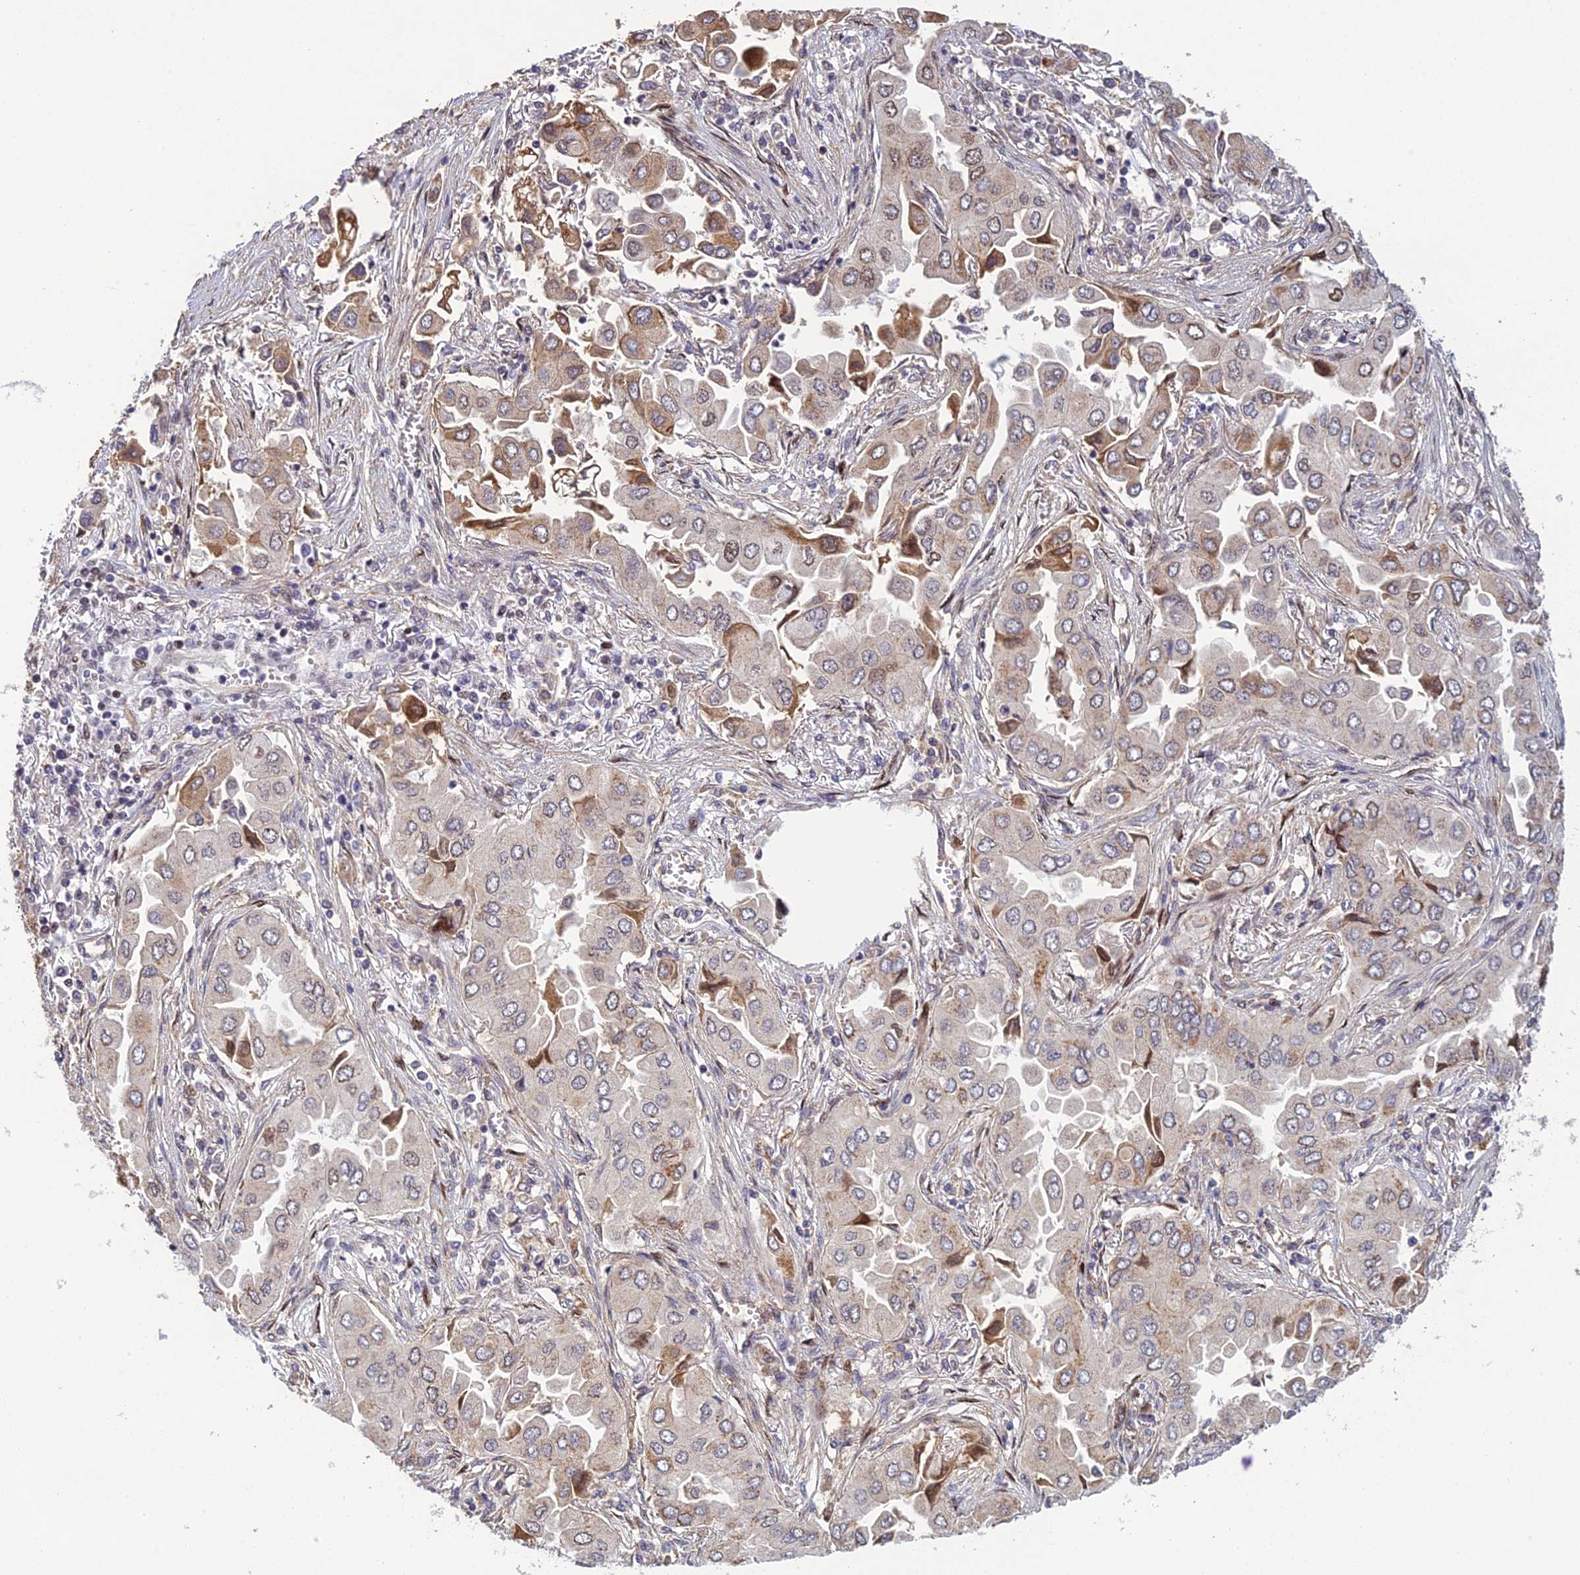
{"staining": {"intensity": "moderate", "quantity": "<25%", "location": "cytoplasmic/membranous"}, "tissue": "lung cancer", "cell_type": "Tumor cells", "image_type": "cancer", "snomed": [{"axis": "morphology", "description": "Adenocarcinoma, NOS"}, {"axis": "topography", "description": "Lung"}], "caption": "Moderate cytoplasmic/membranous staining for a protein is present in approximately <25% of tumor cells of lung cancer (adenocarcinoma) using immunohistochemistry.", "gene": "RANBP3", "patient": {"sex": "female", "age": 76}}